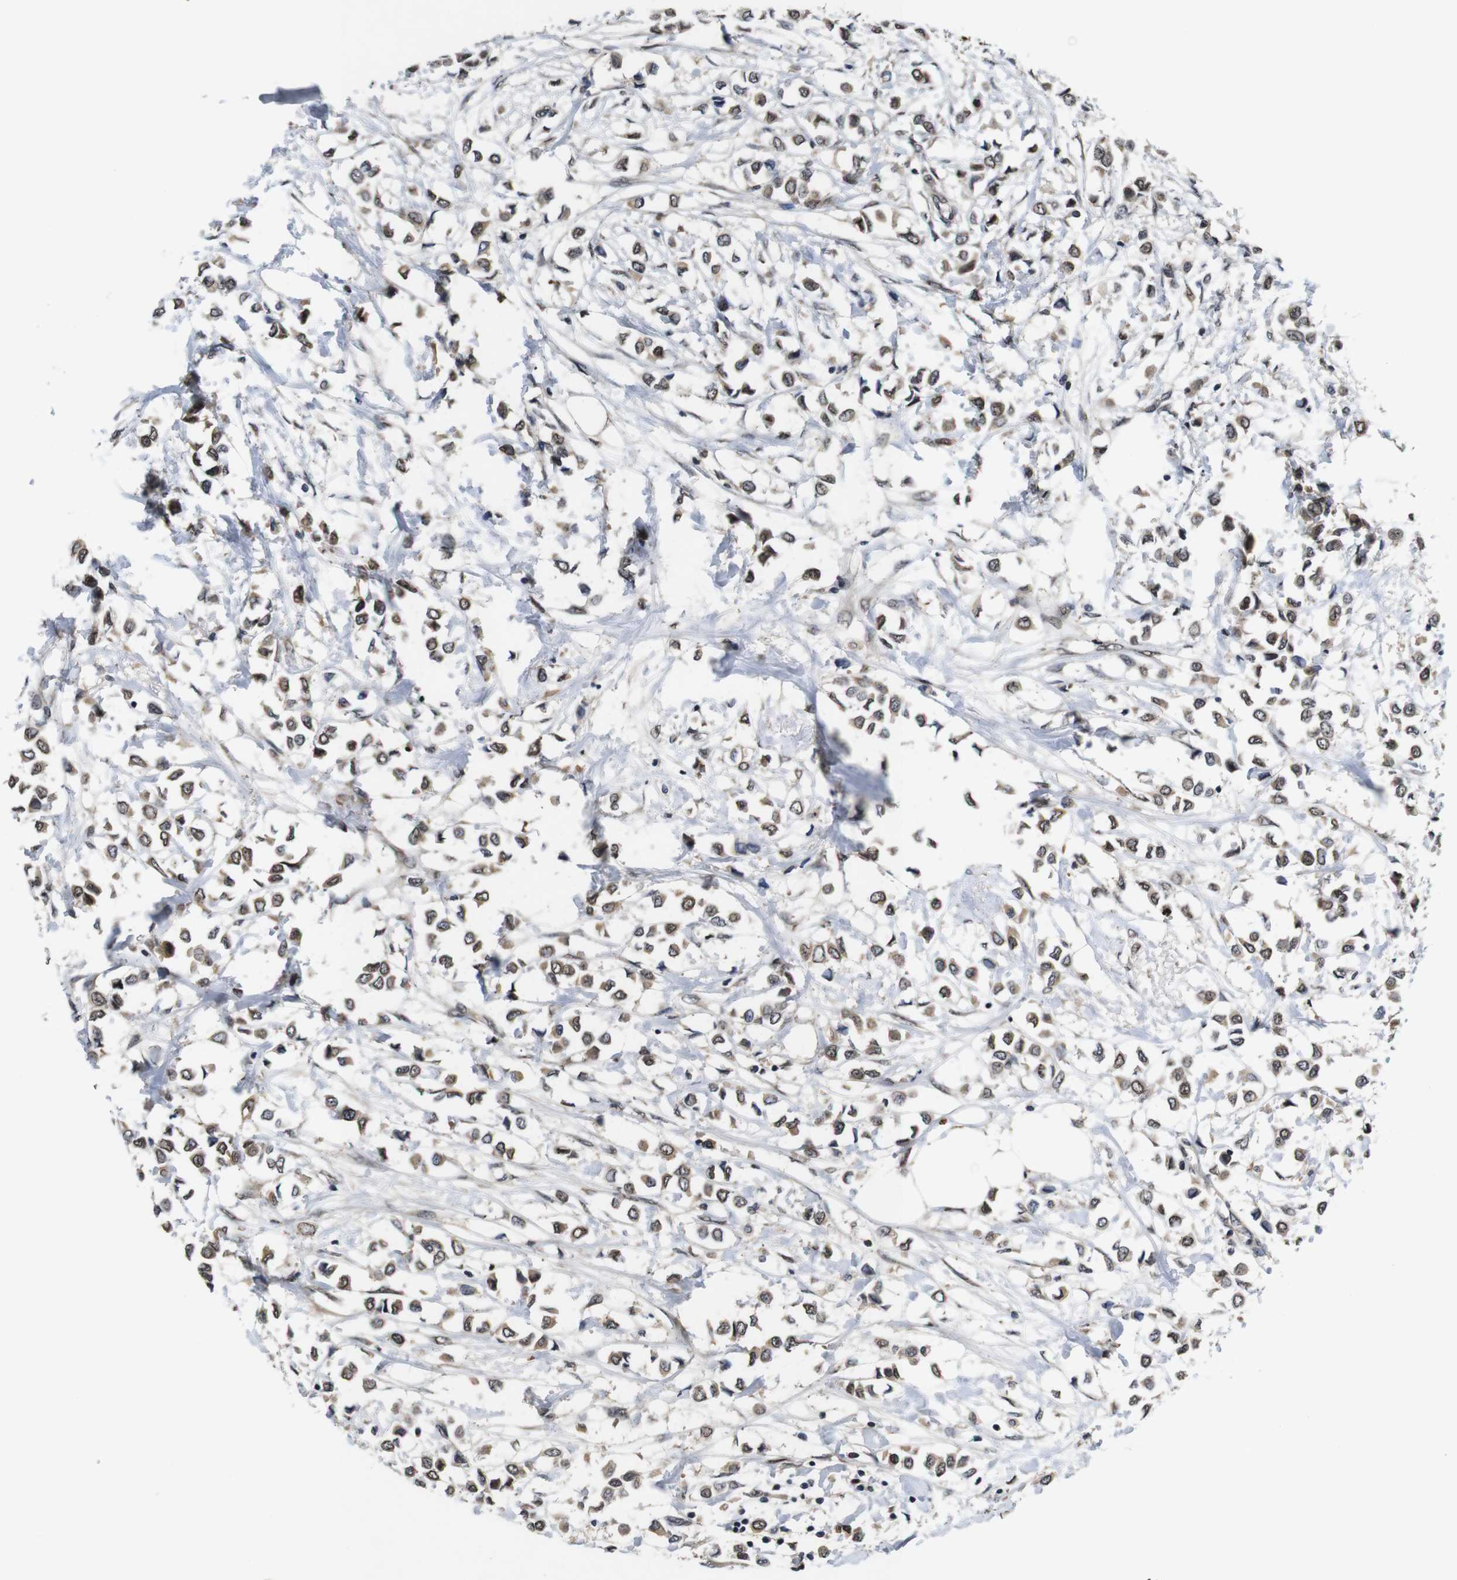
{"staining": {"intensity": "weak", "quantity": ">75%", "location": "cytoplasmic/membranous"}, "tissue": "breast cancer", "cell_type": "Tumor cells", "image_type": "cancer", "snomed": [{"axis": "morphology", "description": "Lobular carcinoma"}, {"axis": "topography", "description": "Breast"}], "caption": "Protein expression analysis of breast cancer displays weak cytoplasmic/membranous positivity in about >75% of tumor cells.", "gene": "ZBTB46", "patient": {"sex": "female", "age": 51}}